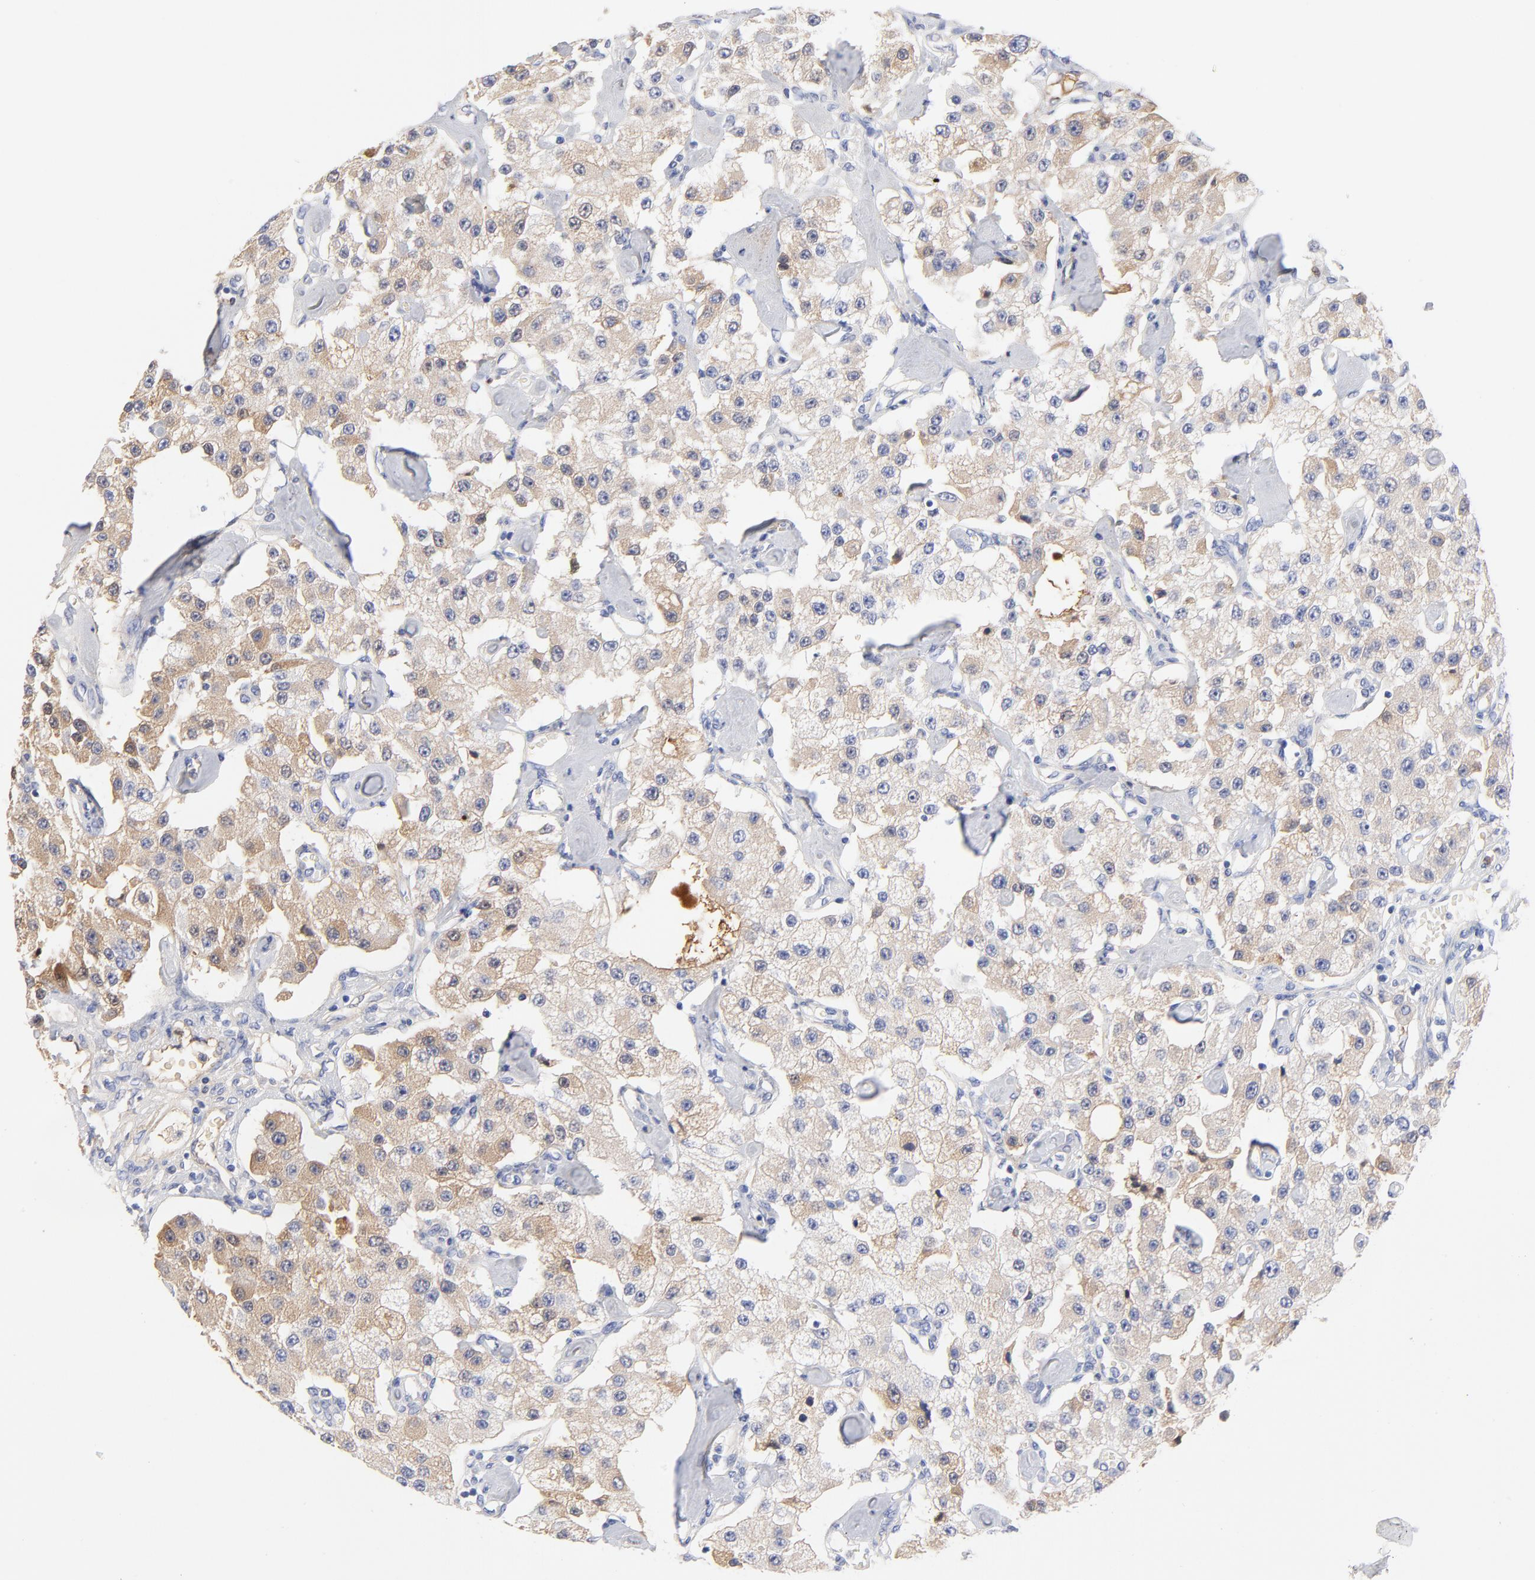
{"staining": {"intensity": "weak", "quantity": "25%-75%", "location": "cytoplasmic/membranous"}, "tissue": "carcinoid", "cell_type": "Tumor cells", "image_type": "cancer", "snomed": [{"axis": "morphology", "description": "Carcinoid, malignant, NOS"}, {"axis": "topography", "description": "Pancreas"}], "caption": "A low amount of weak cytoplasmic/membranous positivity is identified in about 25%-75% of tumor cells in malignant carcinoid tissue. Immunohistochemistry stains the protein of interest in brown and the nuclei are stained blue.", "gene": "IGLV3-10", "patient": {"sex": "male", "age": 41}}